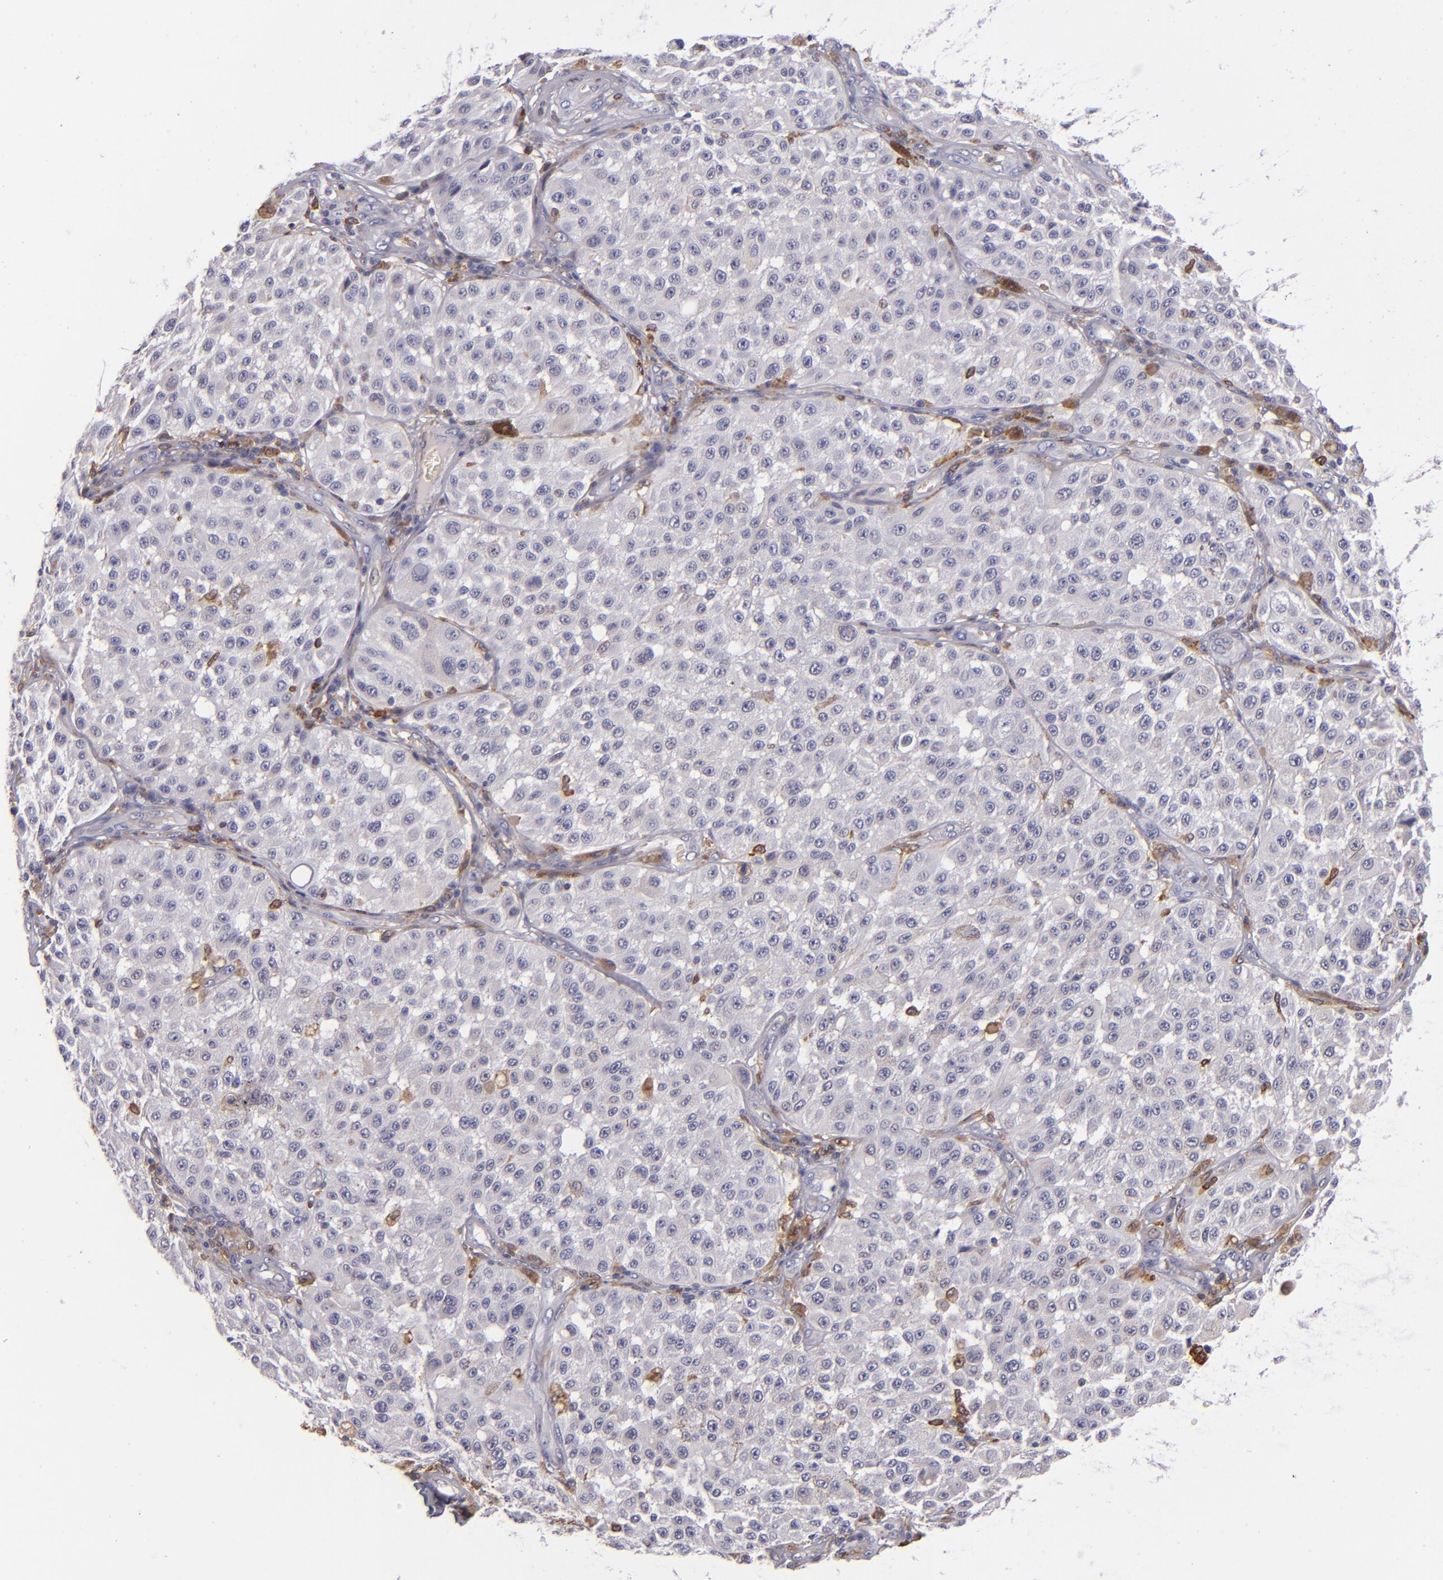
{"staining": {"intensity": "negative", "quantity": "none", "location": "none"}, "tissue": "melanoma", "cell_type": "Tumor cells", "image_type": "cancer", "snomed": [{"axis": "morphology", "description": "Malignant melanoma, NOS"}, {"axis": "topography", "description": "Skin"}], "caption": "The histopathology image shows no significant positivity in tumor cells of malignant melanoma. (Stains: DAB (3,3'-diaminobenzidine) IHC with hematoxylin counter stain, Microscopy: brightfield microscopy at high magnification).", "gene": "CD74", "patient": {"sex": "female", "age": 64}}